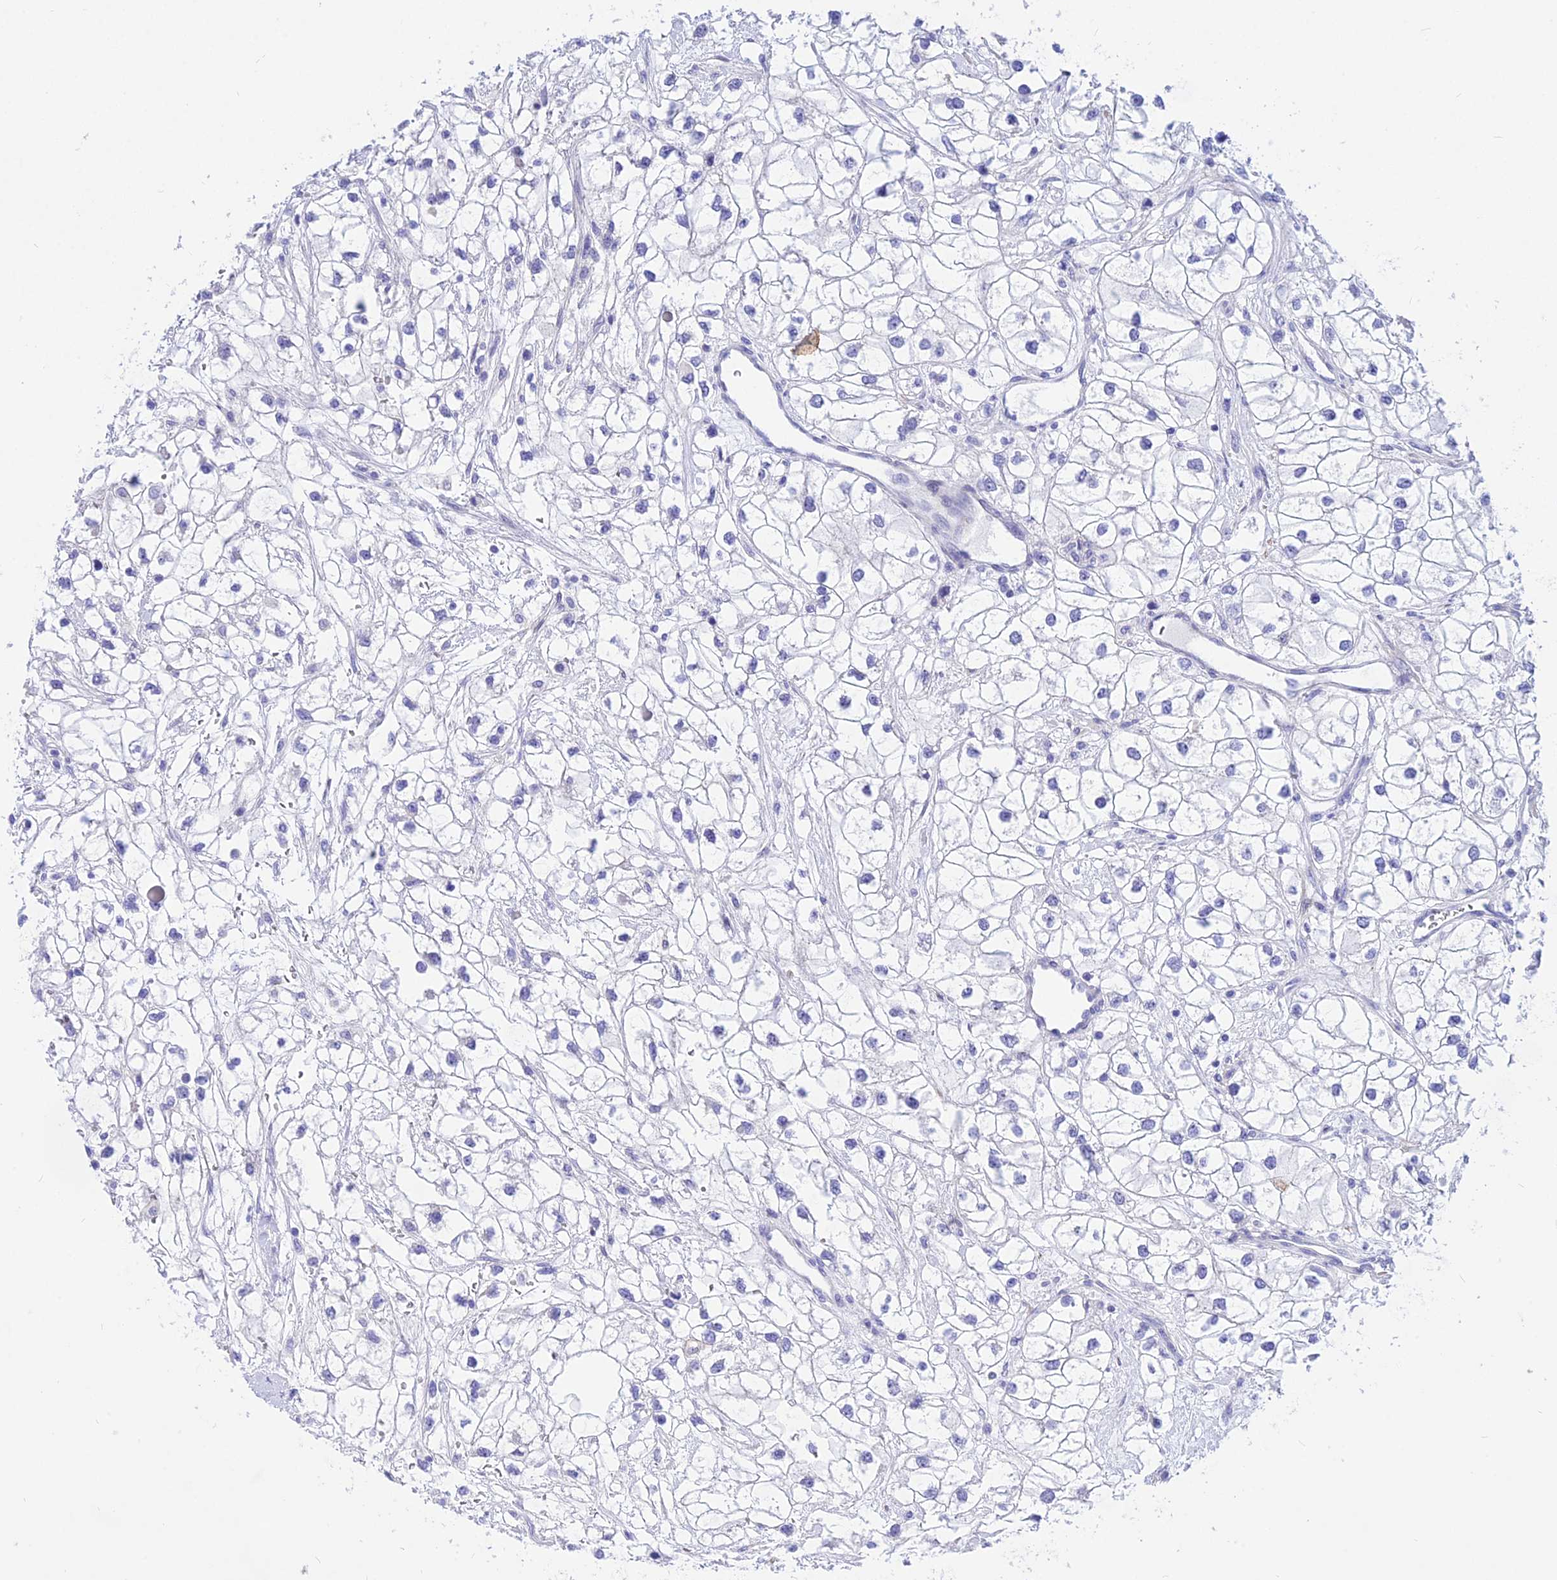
{"staining": {"intensity": "negative", "quantity": "none", "location": "none"}, "tissue": "renal cancer", "cell_type": "Tumor cells", "image_type": "cancer", "snomed": [{"axis": "morphology", "description": "Adenocarcinoma, NOS"}, {"axis": "topography", "description": "Kidney"}], "caption": "A photomicrograph of renal cancer (adenocarcinoma) stained for a protein displays no brown staining in tumor cells.", "gene": "DEFB107A", "patient": {"sex": "male", "age": 59}}